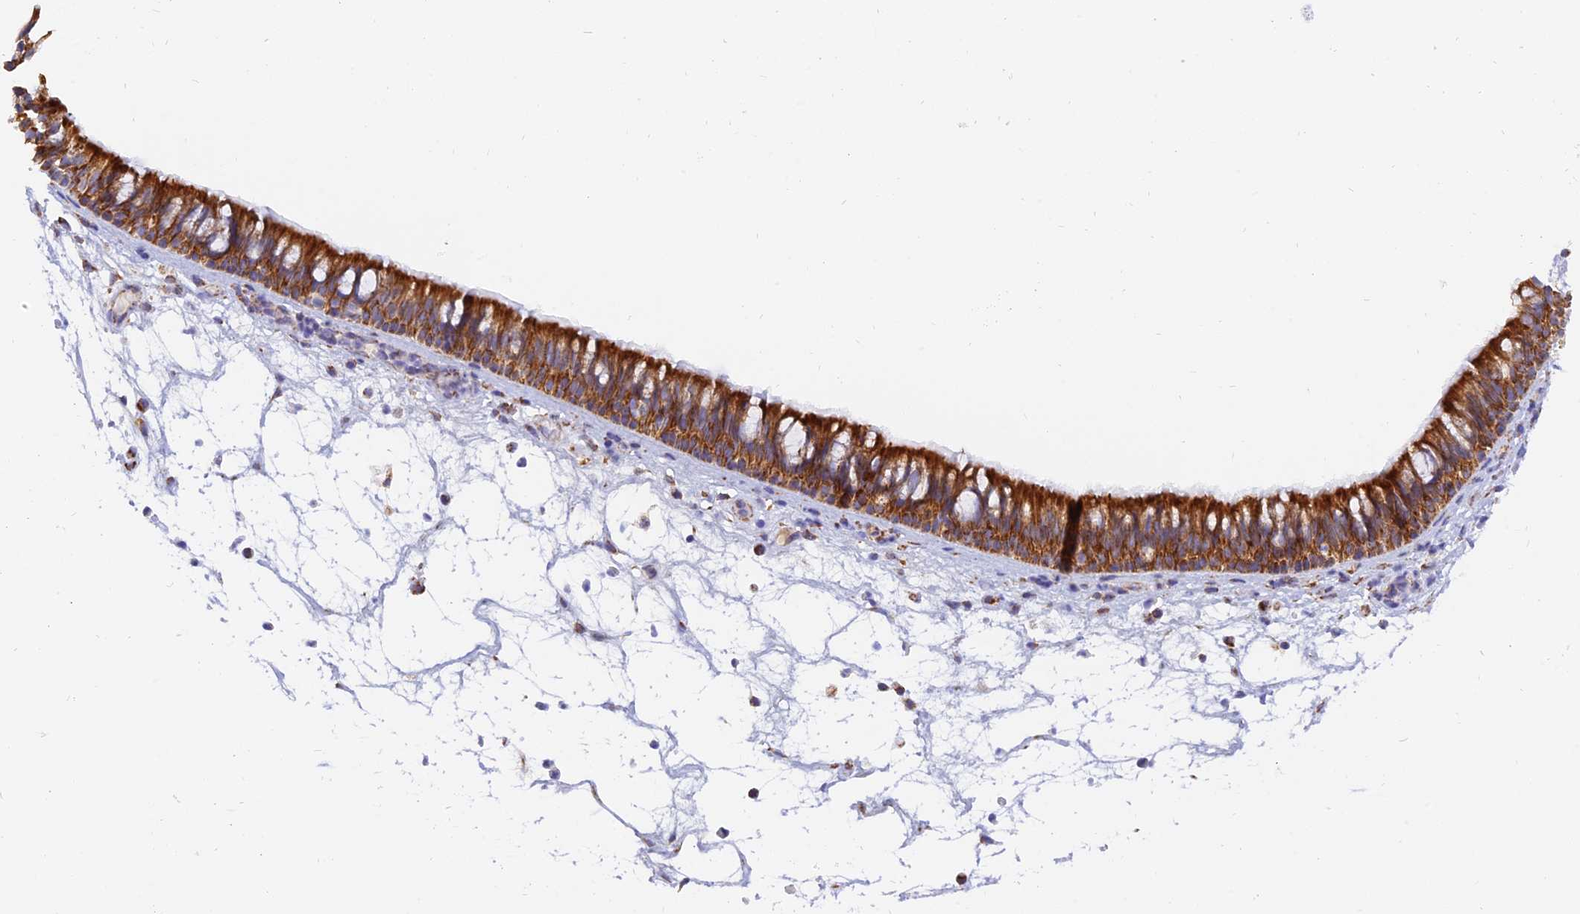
{"staining": {"intensity": "strong", "quantity": ">75%", "location": "cytoplasmic/membranous"}, "tissue": "nasopharynx", "cell_type": "Respiratory epithelial cells", "image_type": "normal", "snomed": [{"axis": "morphology", "description": "Normal tissue, NOS"}, {"axis": "morphology", "description": "Inflammation, NOS"}, {"axis": "morphology", "description": "Malignant melanoma, Metastatic site"}, {"axis": "topography", "description": "Nasopharynx"}], "caption": "This image shows normal nasopharynx stained with immunohistochemistry to label a protein in brown. The cytoplasmic/membranous of respiratory epithelial cells show strong positivity for the protein. Nuclei are counter-stained blue.", "gene": "NDUFB6", "patient": {"sex": "male", "age": 70}}